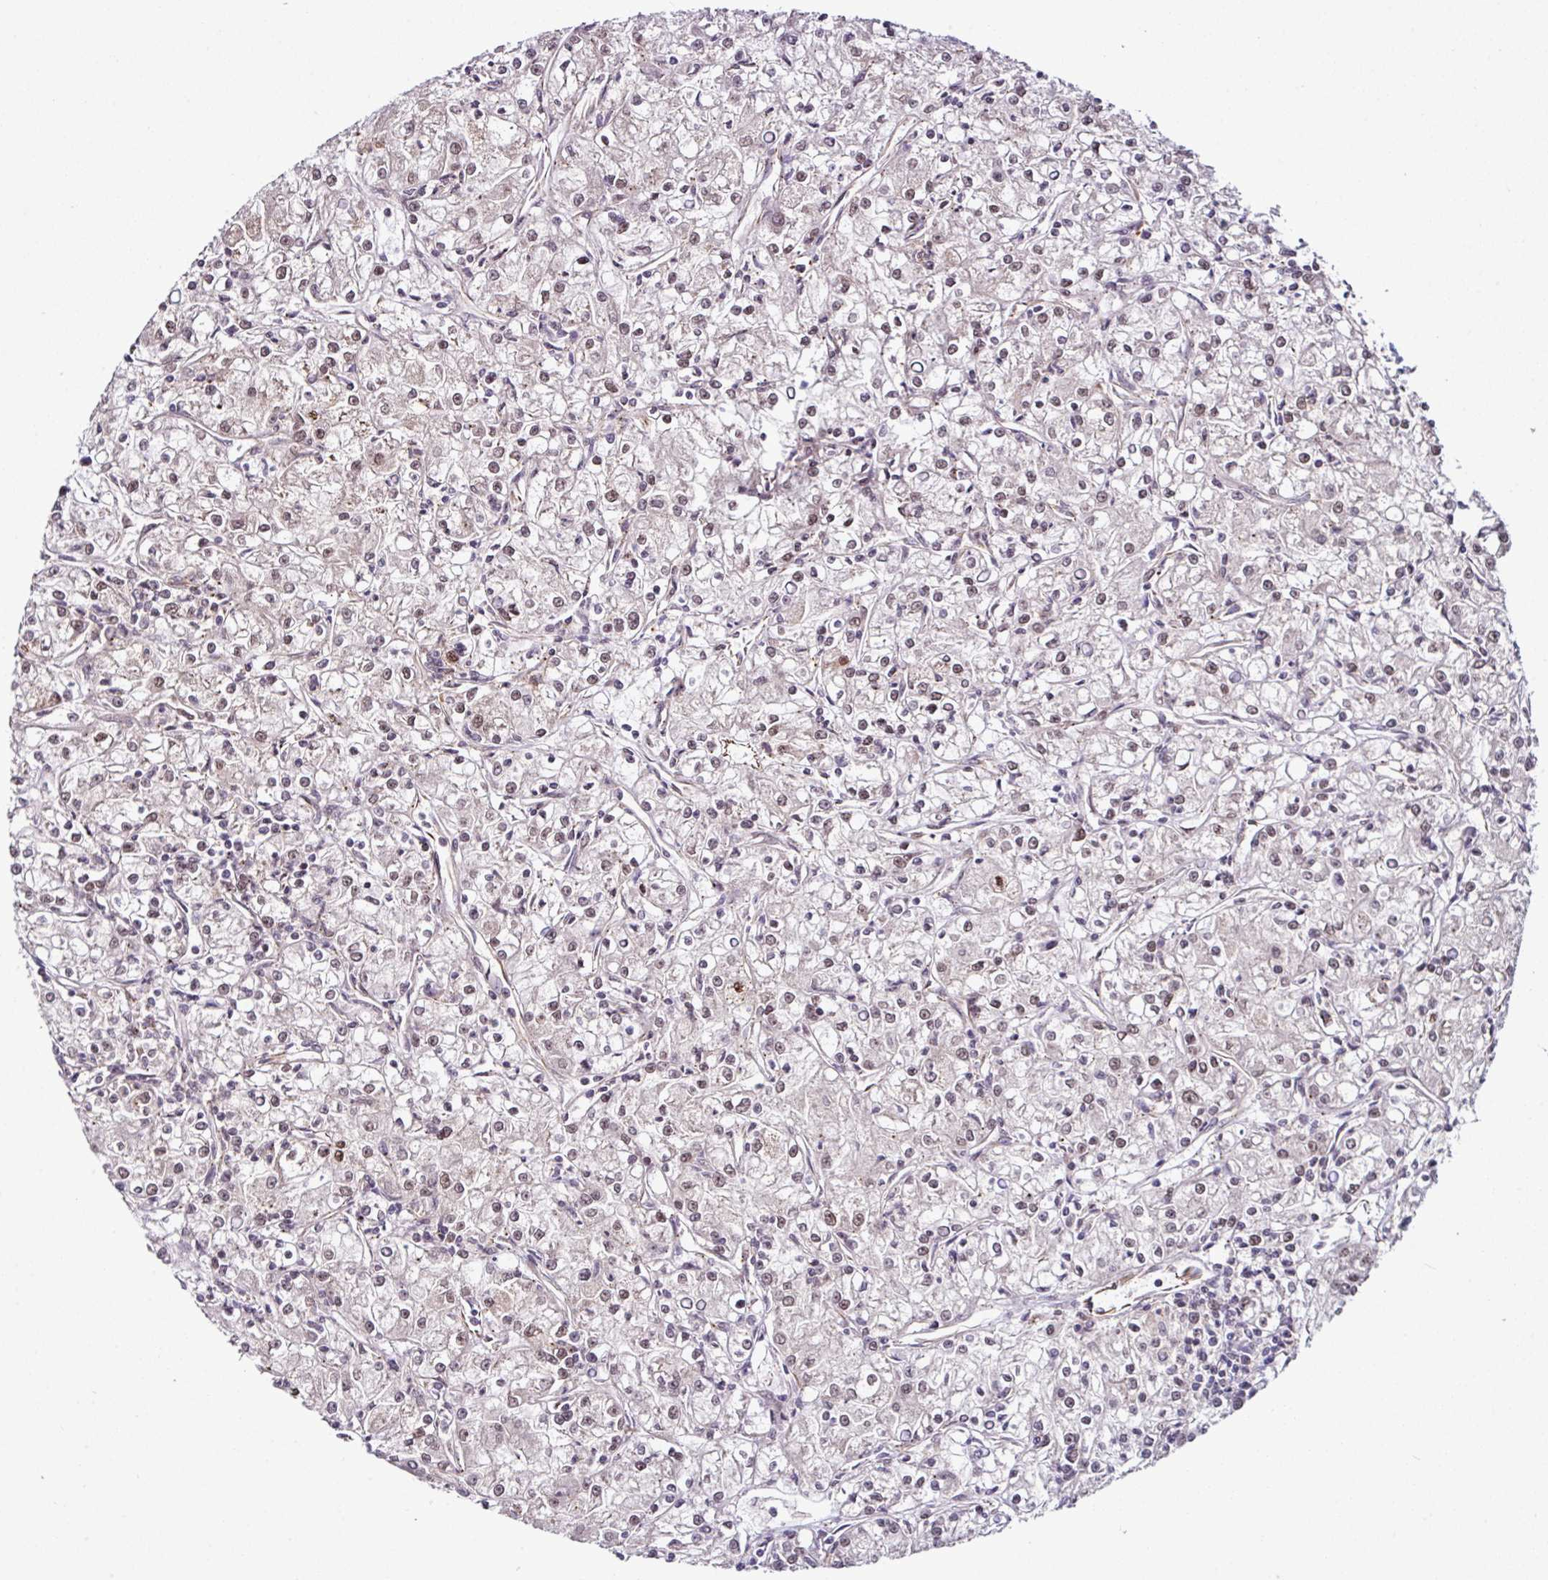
{"staining": {"intensity": "negative", "quantity": "none", "location": "none"}, "tissue": "renal cancer", "cell_type": "Tumor cells", "image_type": "cancer", "snomed": [{"axis": "morphology", "description": "Adenocarcinoma, NOS"}, {"axis": "topography", "description": "Kidney"}], "caption": "DAB immunohistochemical staining of renal cancer (adenocarcinoma) exhibits no significant positivity in tumor cells.", "gene": "MORF4L2", "patient": {"sex": "female", "age": 59}}